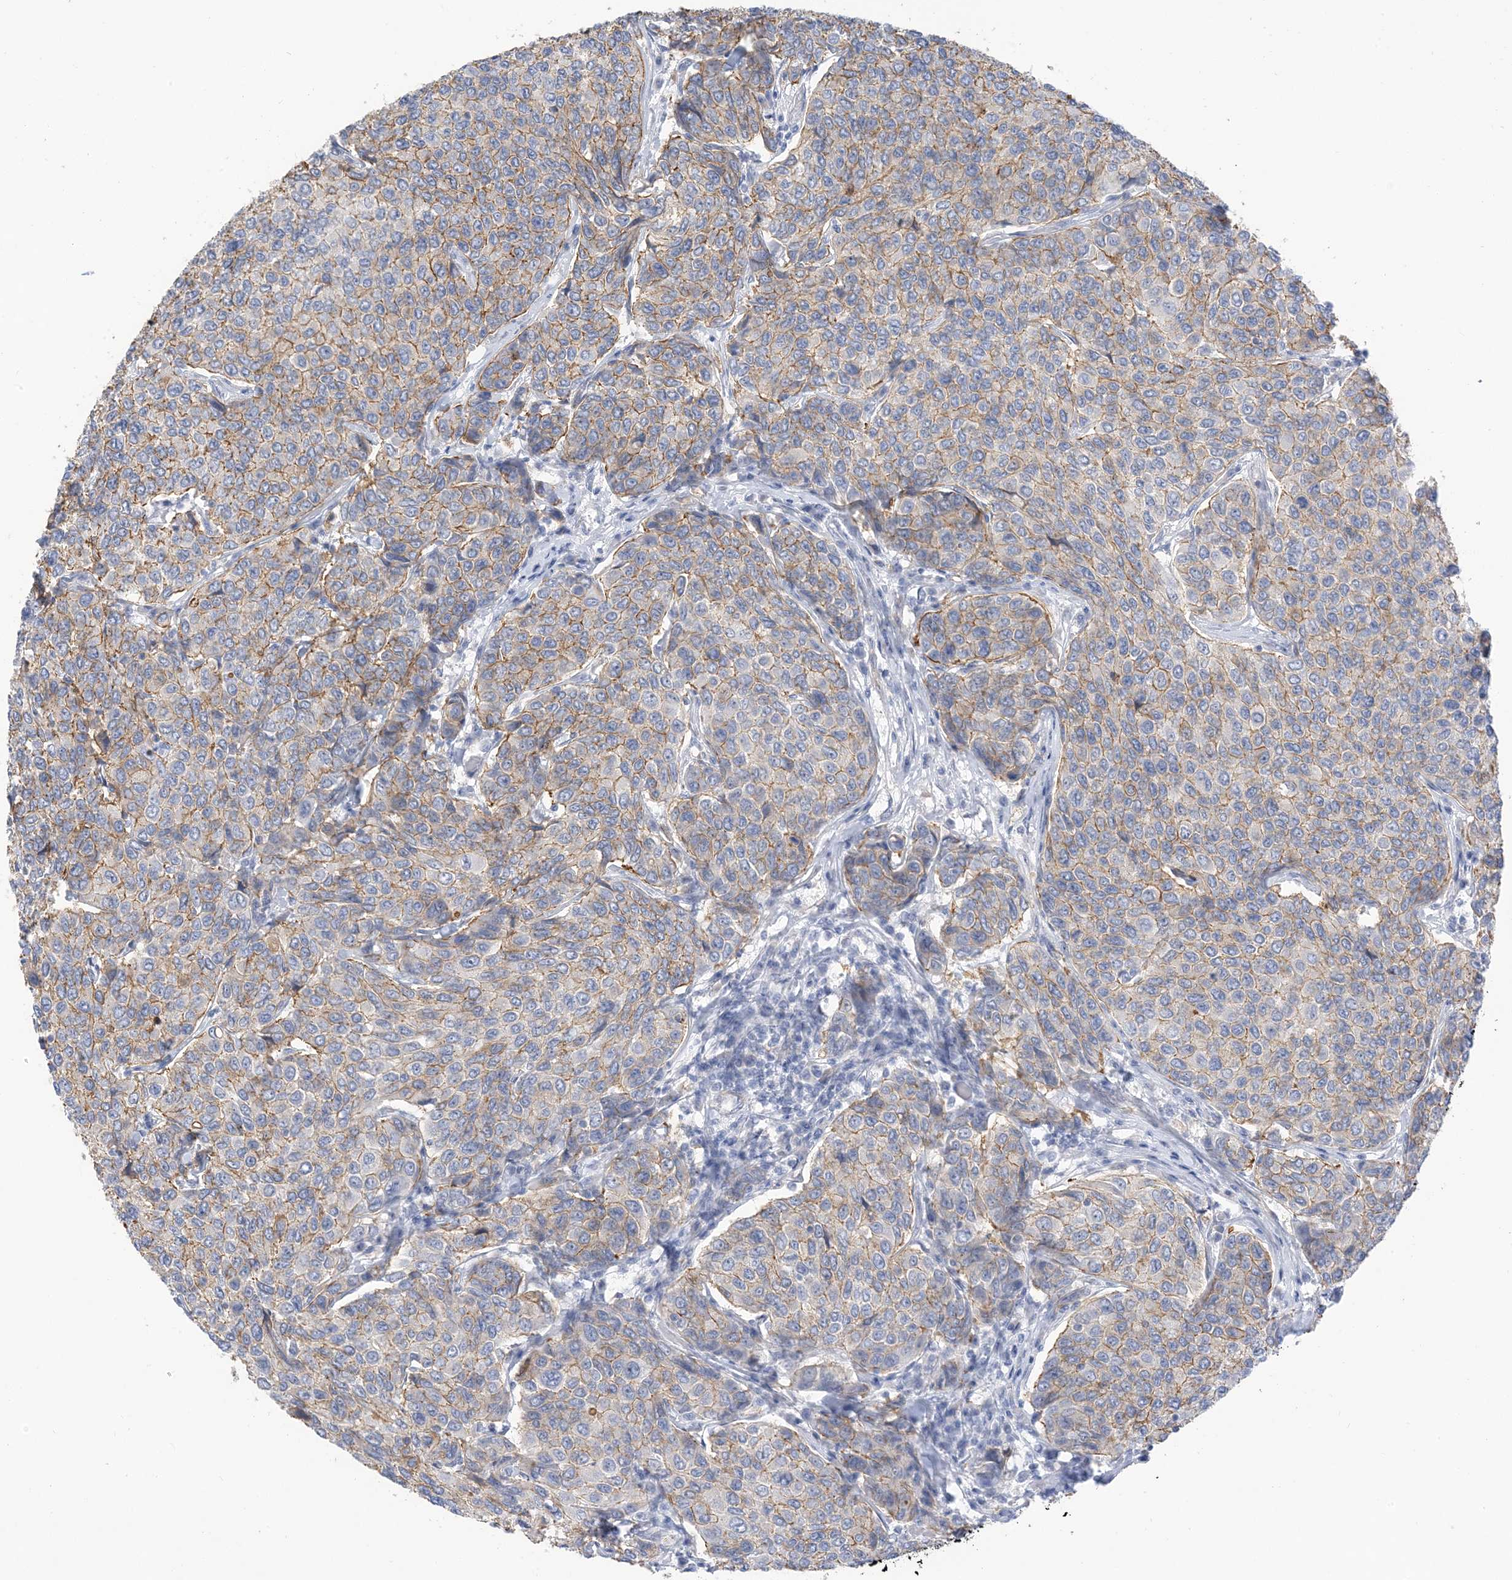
{"staining": {"intensity": "moderate", "quantity": "25%-75%", "location": "cytoplasmic/membranous"}, "tissue": "breast cancer", "cell_type": "Tumor cells", "image_type": "cancer", "snomed": [{"axis": "morphology", "description": "Duct carcinoma"}, {"axis": "topography", "description": "Breast"}], "caption": "The immunohistochemical stain shows moderate cytoplasmic/membranous expression in tumor cells of invasive ductal carcinoma (breast) tissue. (Brightfield microscopy of DAB IHC at high magnification).", "gene": "IL36B", "patient": {"sex": "female", "age": 55}}